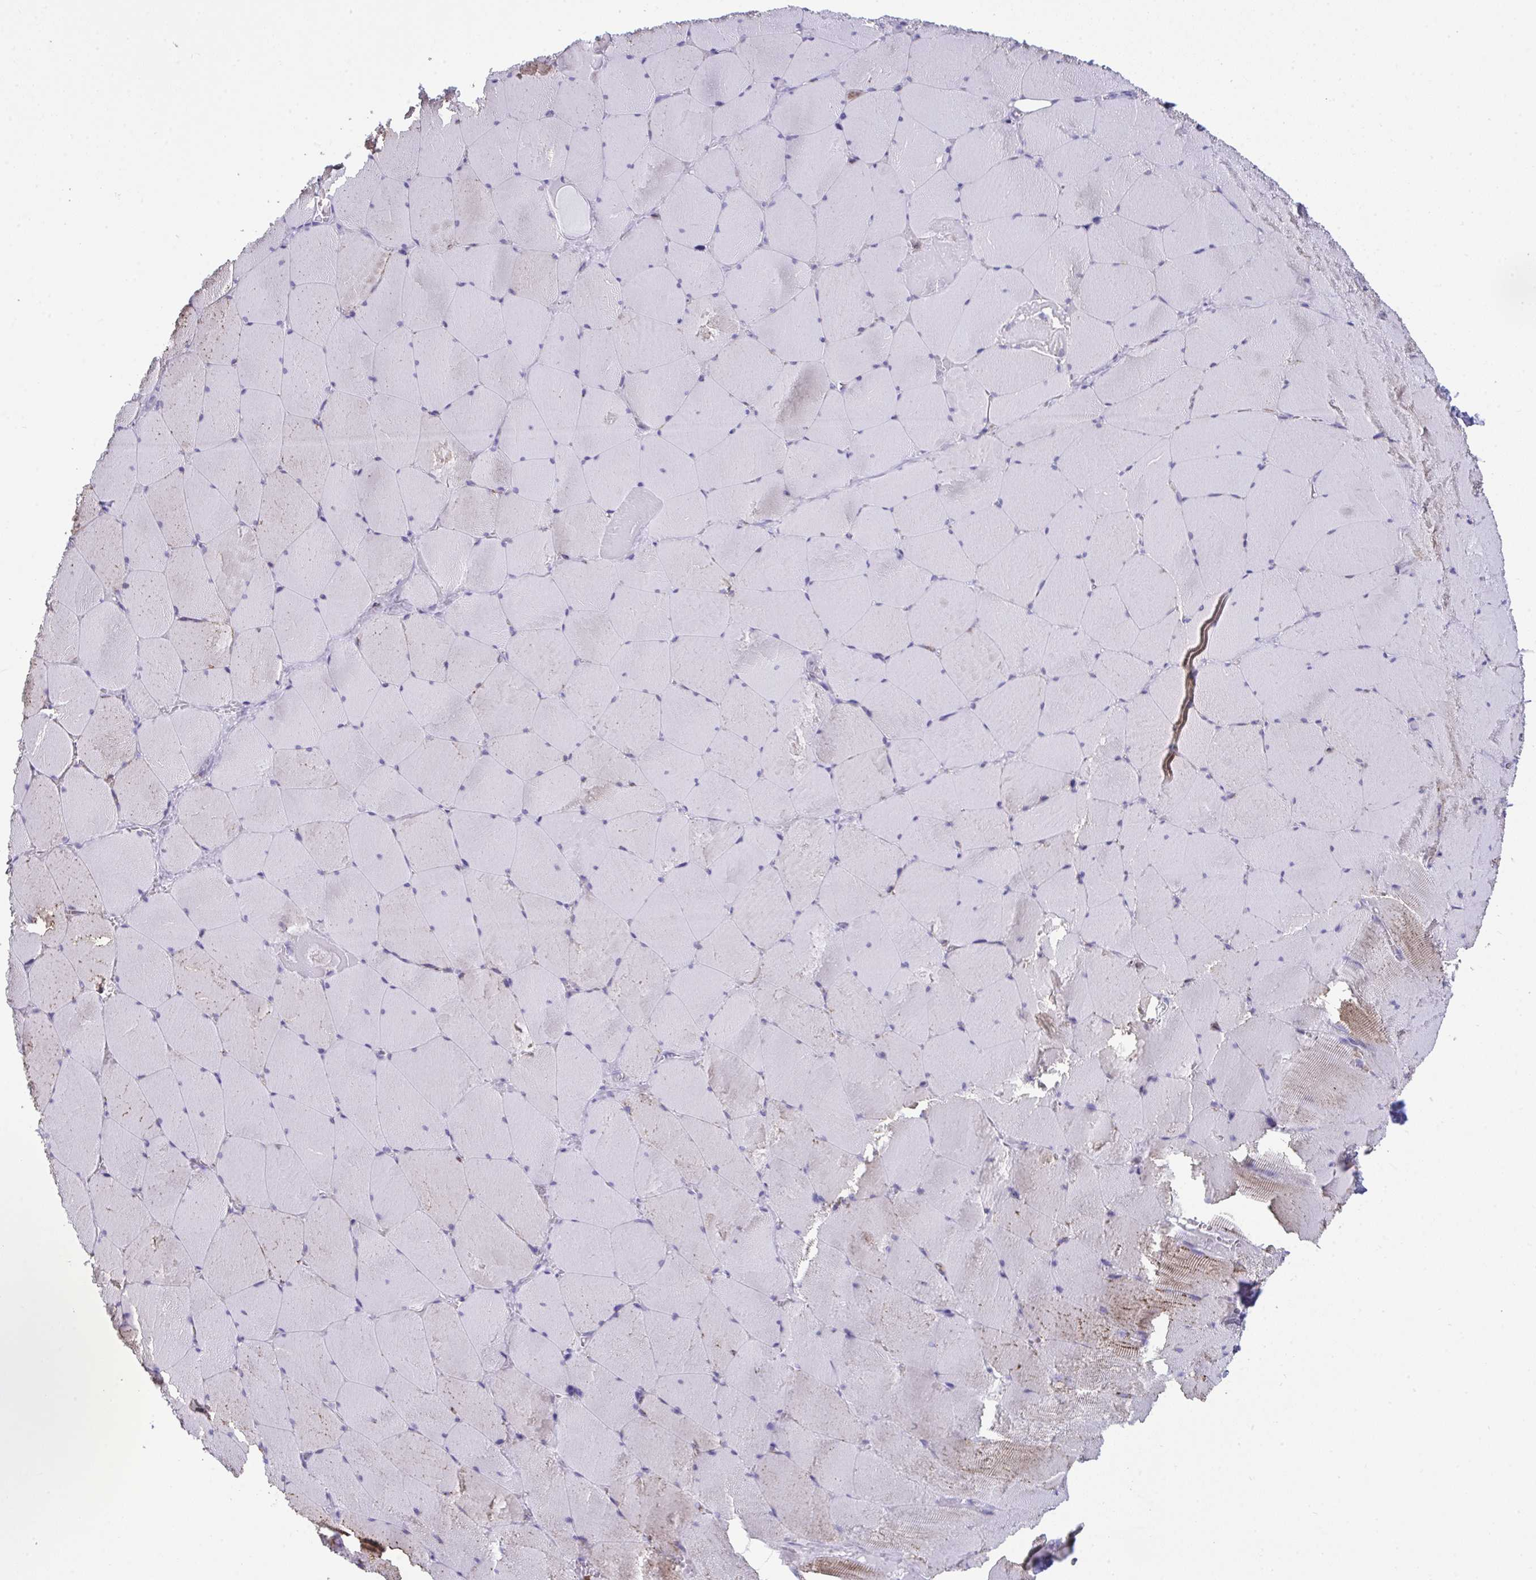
{"staining": {"intensity": "weak", "quantity": "<25%", "location": "cytoplasmic/membranous"}, "tissue": "skeletal muscle", "cell_type": "Myocytes", "image_type": "normal", "snomed": [{"axis": "morphology", "description": "Normal tissue, NOS"}, {"axis": "topography", "description": "Skeletal muscle"}, {"axis": "topography", "description": "Head-Neck"}], "caption": "Myocytes show no significant protein positivity in unremarkable skeletal muscle. (Immunohistochemistry (ihc), brightfield microscopy, high magnification).", "gene": "PLA2G12B", "patient": {"sex": "male", "age": 66}}